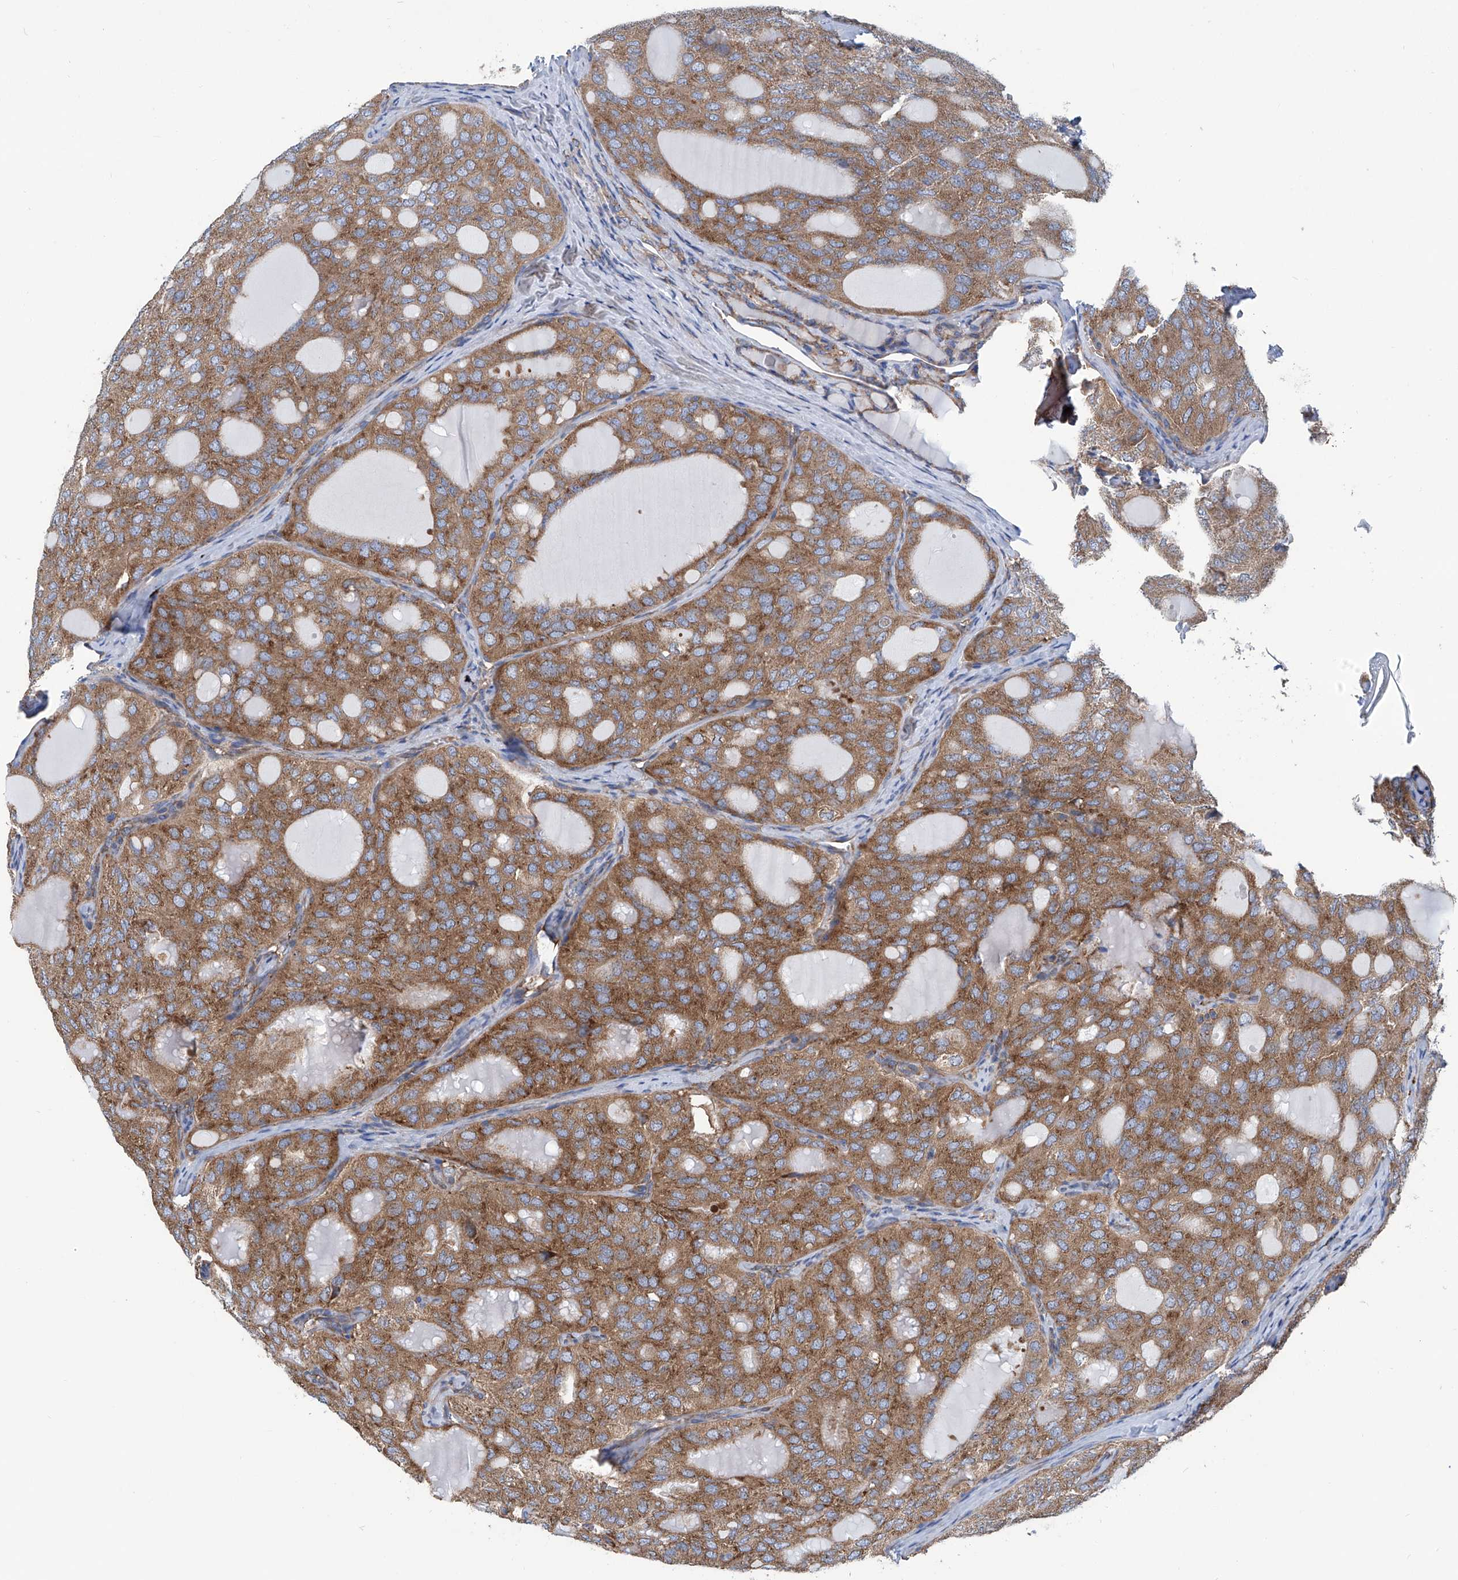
{"staining": {"intensity": "strong", "quantity": ">75%", "location": "cytoplasmic/membranous"}, "tissue": "thyroid cancer", "cell_type": "Tumor cells", "image_type": "cancer", "snomed": [{"axis": "morphology", "description": "Follicular adenoma carcinoma, NOS"}, {"axis": "topography", "description": "Thyroid gland"}], "caption": "Protein staining of thyroid cancer (follicular adenoma carcinoma) tissue shows strong cytoplasmic/membranous positivity in about >75% of tumor cells. (brown staining indicates protein expression, while blue staining denotes nuclei).", "gene": "SENP2", "patient": {"sex": "male", "age": 75}}